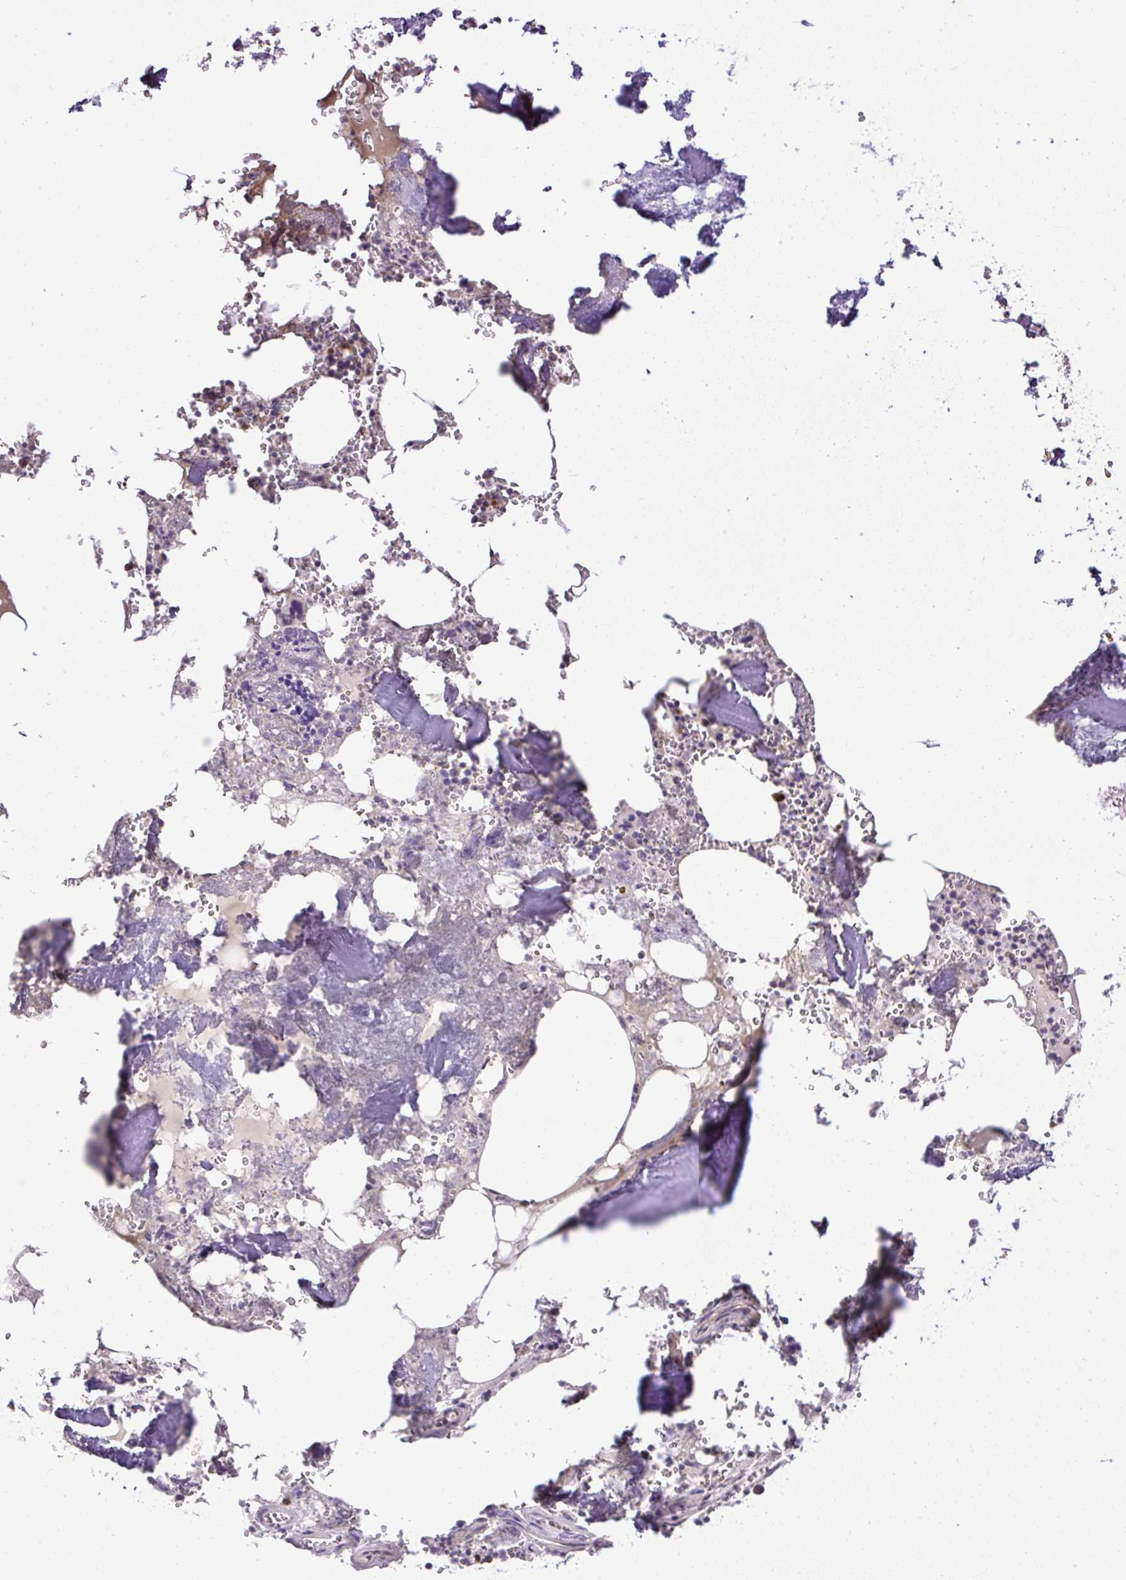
{"staining": {"intensity": "moderate", "quantity": "<25%", "location": "cytoplasmic/membranous"}, "tissue": "bone marrow", "cell_type": "Hematopoietic cells", "image_type": "normal", "snomed": [{"axis": "morphology", "description": "Normal tissue, NOS"}, {"axis": "topography", "description": "Bone marrow"}], "caption": "A brown stain highlights moderate cytoplasmic/membranous positivity of a protein in hematopoietic cells of unremarkable bone marrow. The protein of interest is shown in brown color, while the nuclei are stained blue.", "gene": "SMC4", "patient": {"sex": "male", "age": 54}}